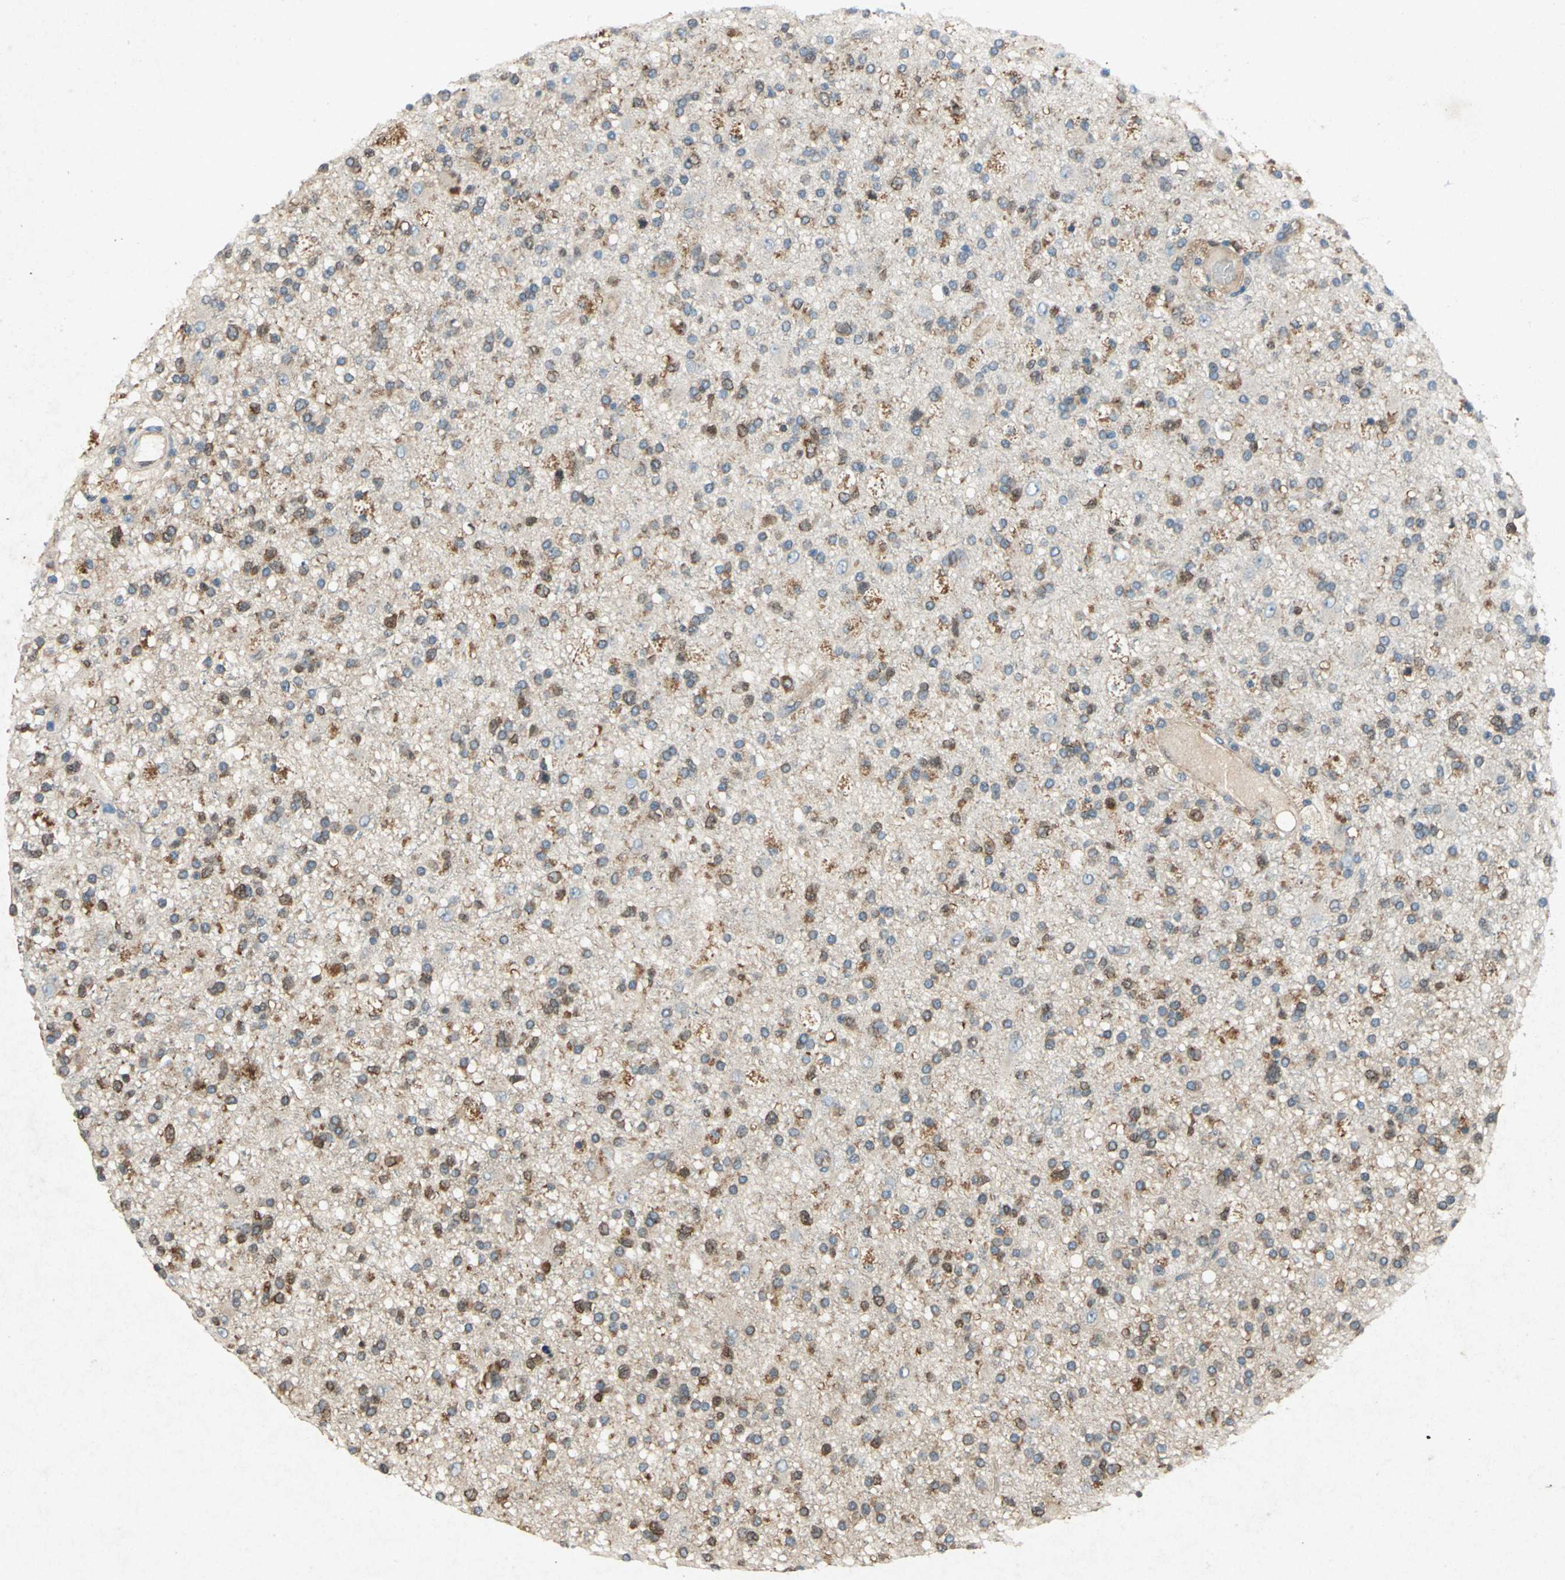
{"staining": {"intensity": "moderate", "quantity": "25%-75%", "location": "cytoplasmic/membranous"}, "tissue": "glioma", "cell_type": "Tumor cells", "image_type": "cancer", "snomed": [{"axis": "morphology", "description": "Glioma, malignant, High grade"}, {"axis": "topography", "description": "Brain"}], "caption": "The micrograph demonstrates a brown stain indicating the presence of a protein in the cytoplasmic/membranous of tumor cells in high-grade glioma (malignant).", "gene": "HSP90AB1", "patient": {"sex": "male", "age": 33}}